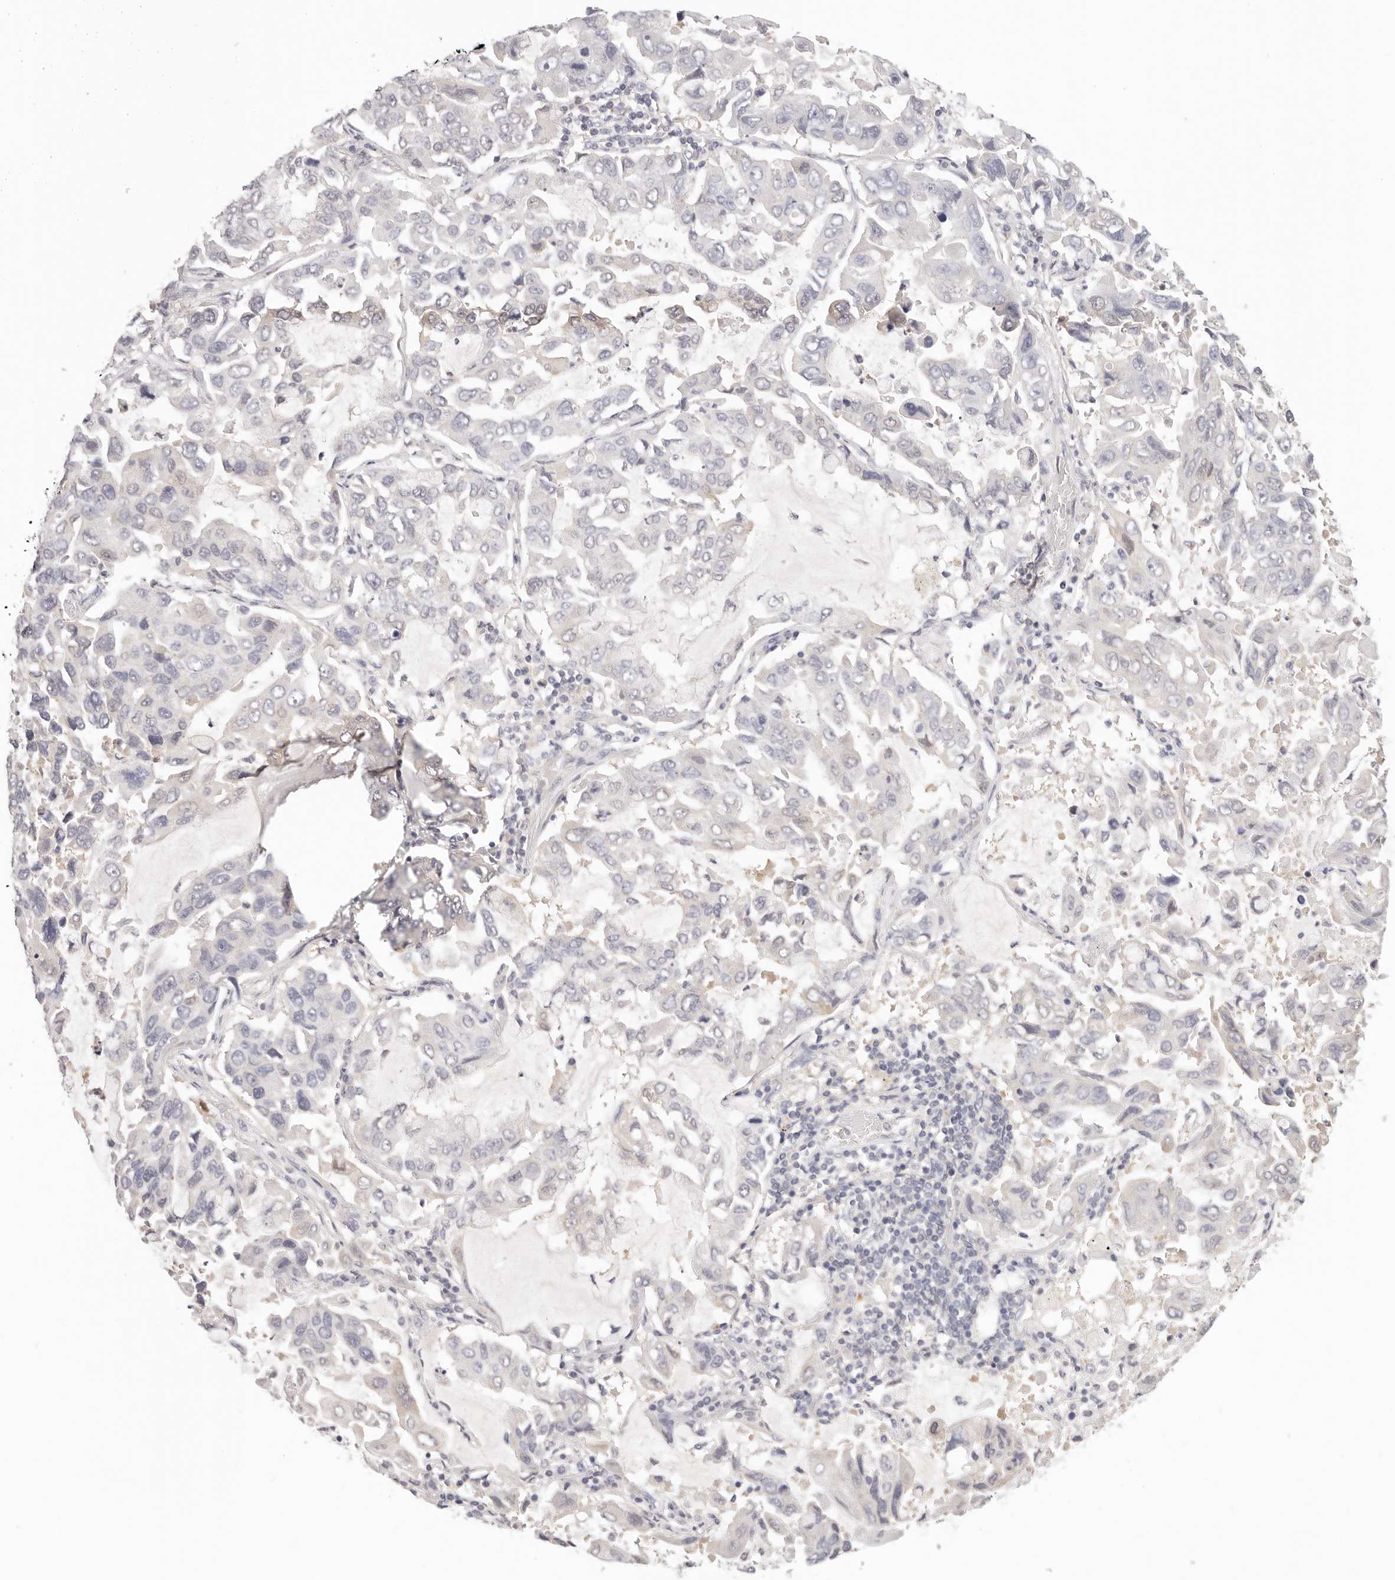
{"staining": {"intensity": "negative", "quantity": "none", "location": "none"}, "tissue": "lung cancer", "cell_type": "Tumor cells", "image_type": "cancer", "snomed": [{"axis": "morphology", "description": "Adenocarcinoma, NOS"}, {"axis": "topography", "description": "Lung"}], "caption": "A micrograph of lung cancer stained for a protein shows no brown staining in tumor cells. (DAB (3,3'-diaminobenzidine) IHC visualized using brightfield microscopy, high magnification).", "gene": "GGPS1", "patient": {"sex": "male", "age": 64}}